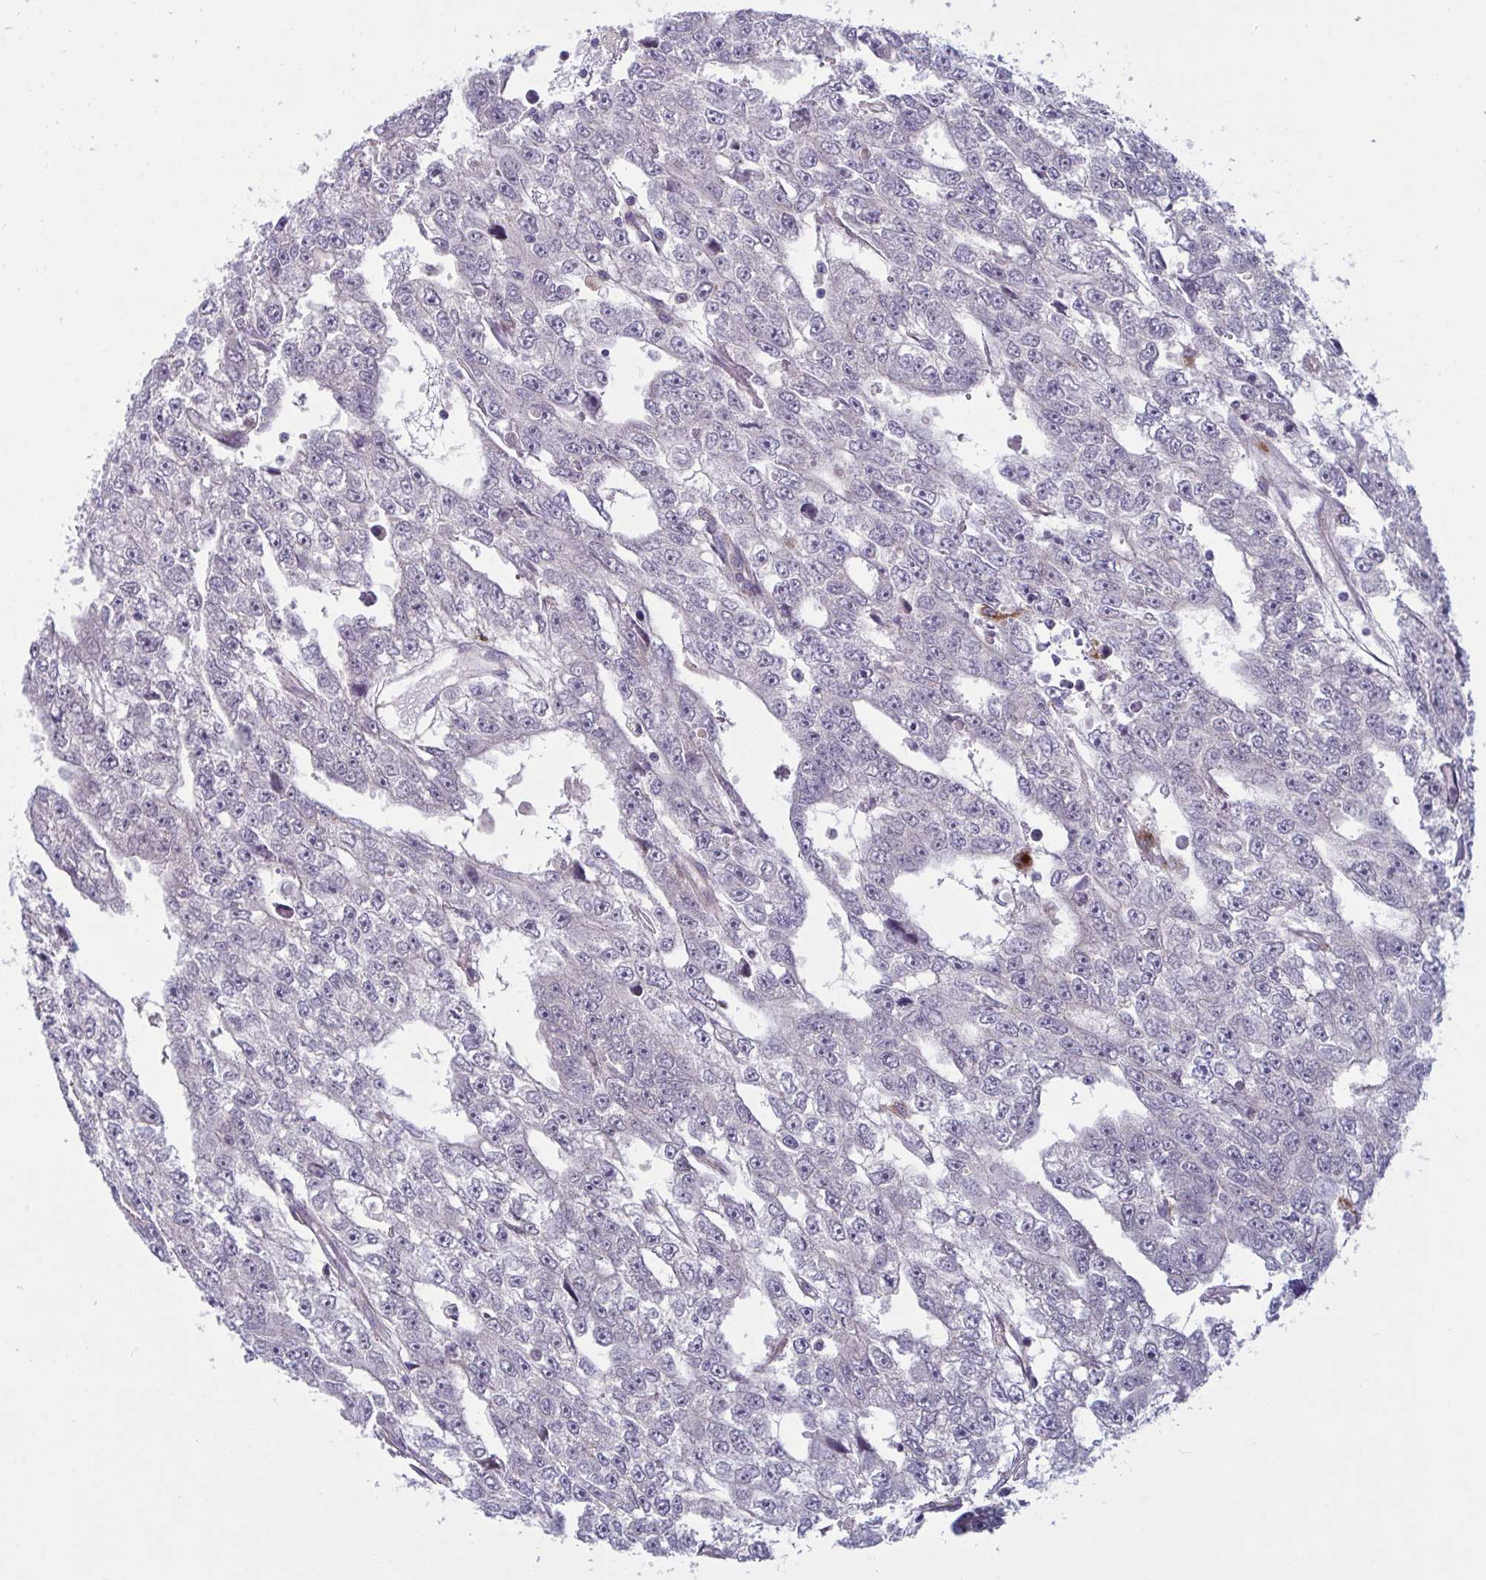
{"staining": {"intensity": "negative", "quantity": "none", "location": "none"}, "tissue": "testis cancer", "cell_type": "Tumor cells", "image_type": "cancer", "snomed": [{"axis": "morphology", "description": "Carcinoma, Embryonal, NOS"}, {"axis": "topography", "description": "Testis"}], "caption": "Tumor cells show no significant staining in testis cancer.", "gene": "XAF1", "patient": {"sex": "male", "age": 20}}